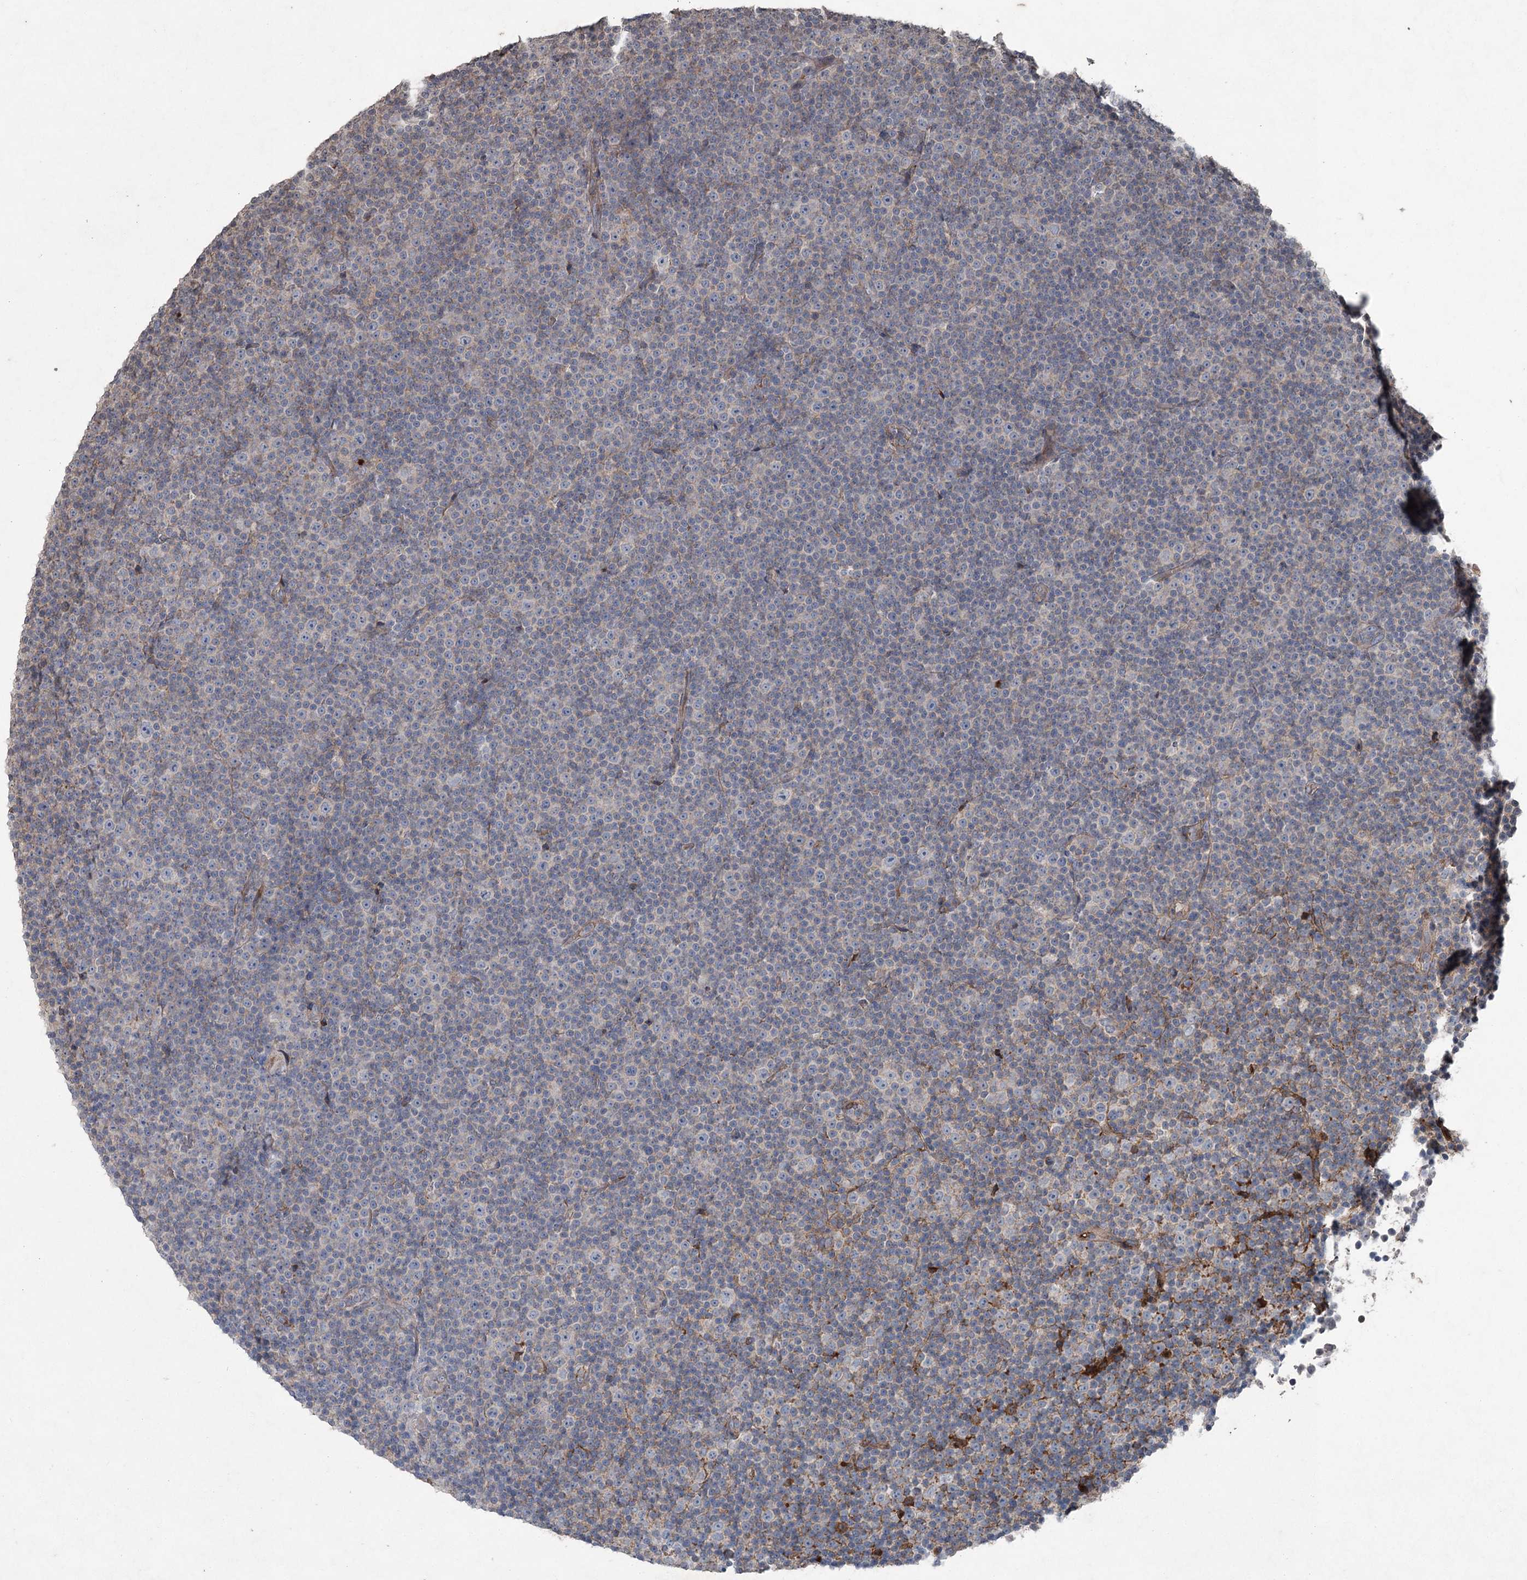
{"staining": {"intensity": "negative", "quantity": "none", "location": "none"}, "tissue": "lymphoma", "cell_type": "Tumor cells", "image_type": "cancer", "snomed": [{"axis": "morphology", "description": "Malignant lymphoma, non-Hodgkin's type, Low grade"}, {"axis": "topography", "description": "Lymph node"}], "caption": "The image shows no significant positivity in tumor cells of malignant lymphoma, non-Hodgkin's type (low-grade).", "gene": "PGLYRP2", "patient": {"sex": "female", "age": 67}}